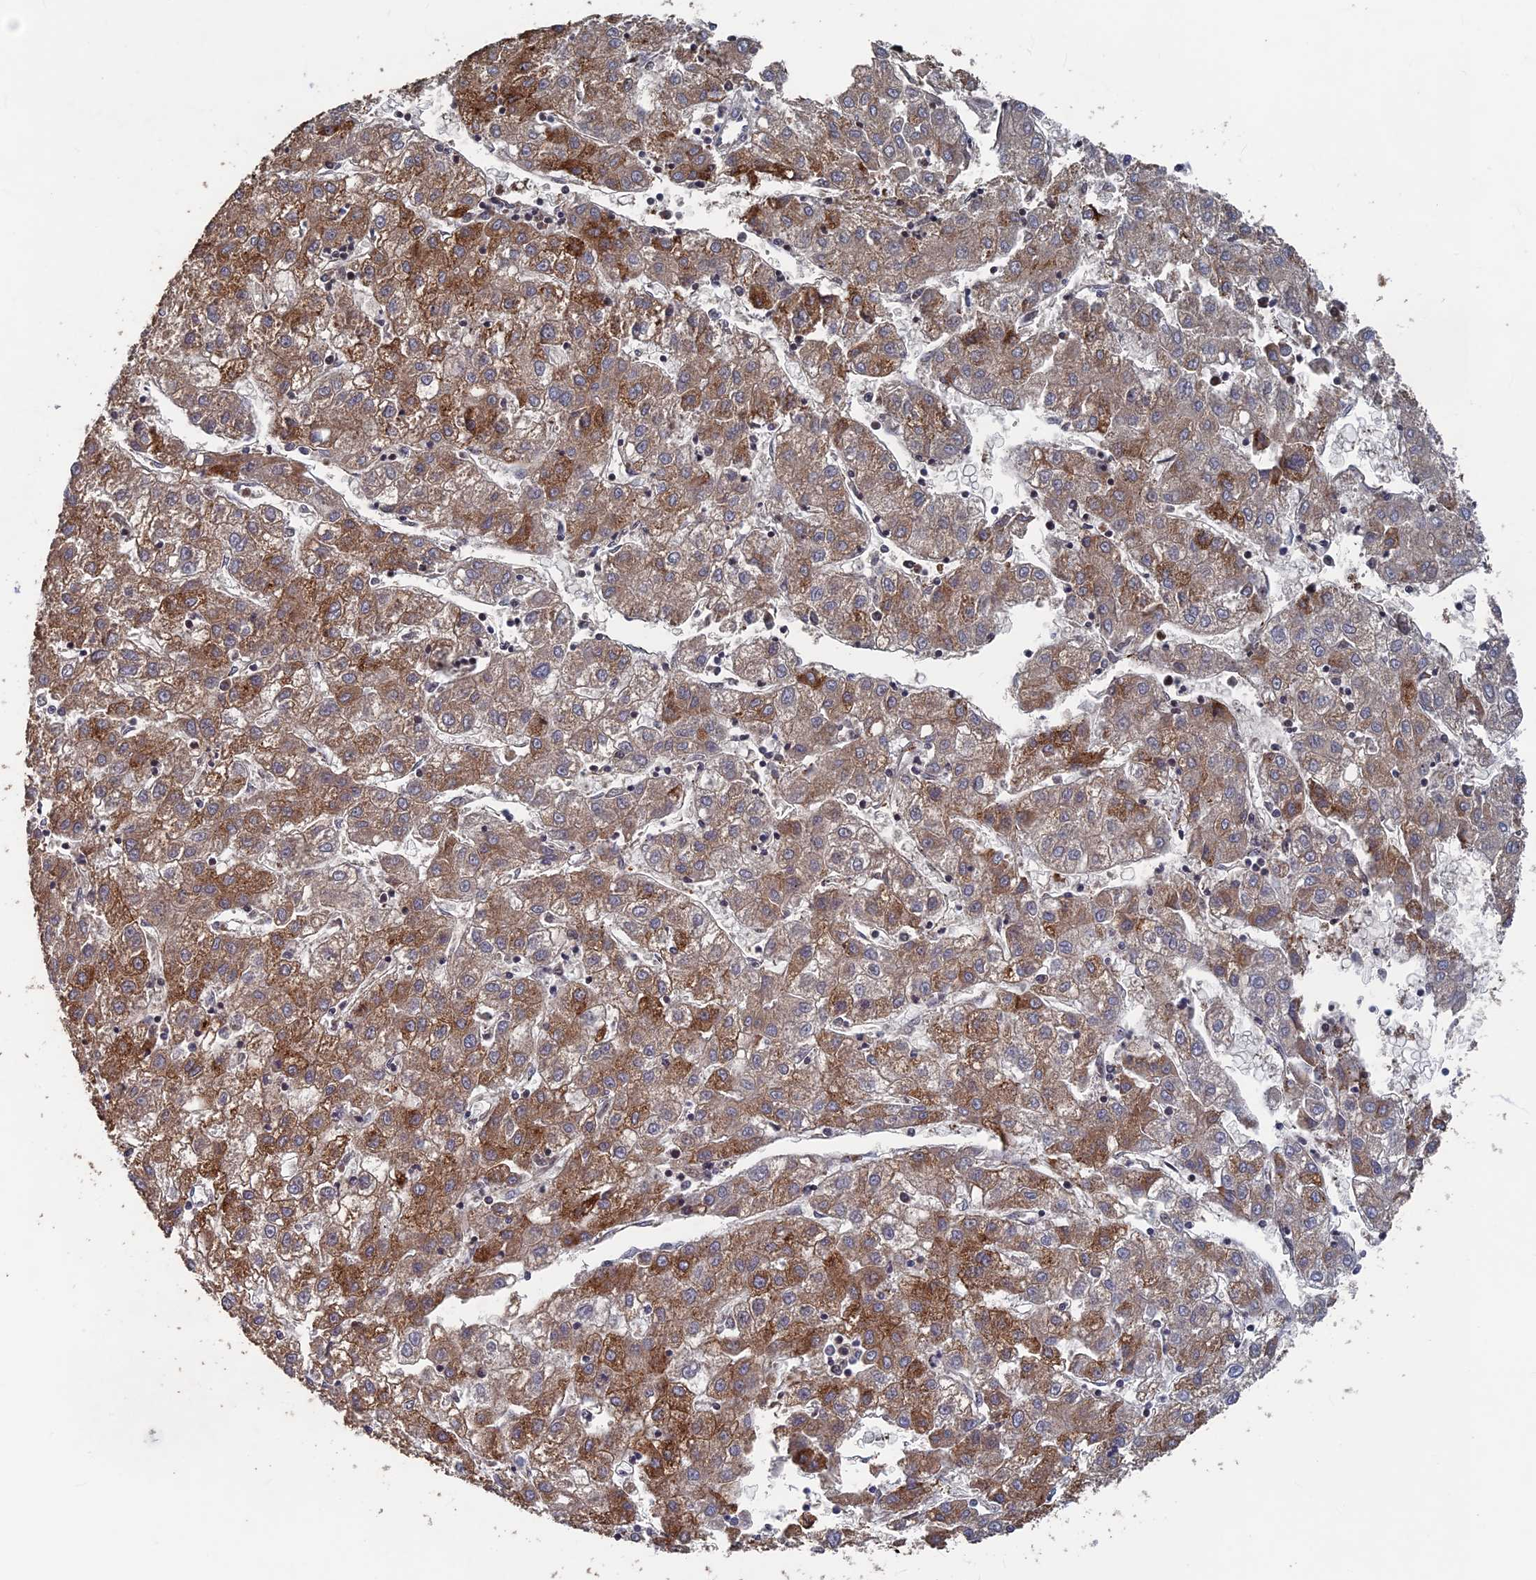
{"staining": {"intensity": "moderate", "quantity": ">75%", "location": "cytoplasmic/membranous"}, "tissue": "liver cancer", "cell_type": "Tumor cells", "image_type": "cancer", "snomed": [{"axis": "morphology", "description": "Carcinoma, Hepatocellular, NOS"}, {"axis": "topography", "description": "Liver"}], "caption": "Hepatocellular carcinoma (liver) stained with a brown dye demonstrates moderate cytoplasmic/membranous positive staining in about >75% of tumor cells.", "gene": "SH3D21", "patient": {"sex": "male", "age": 72}}